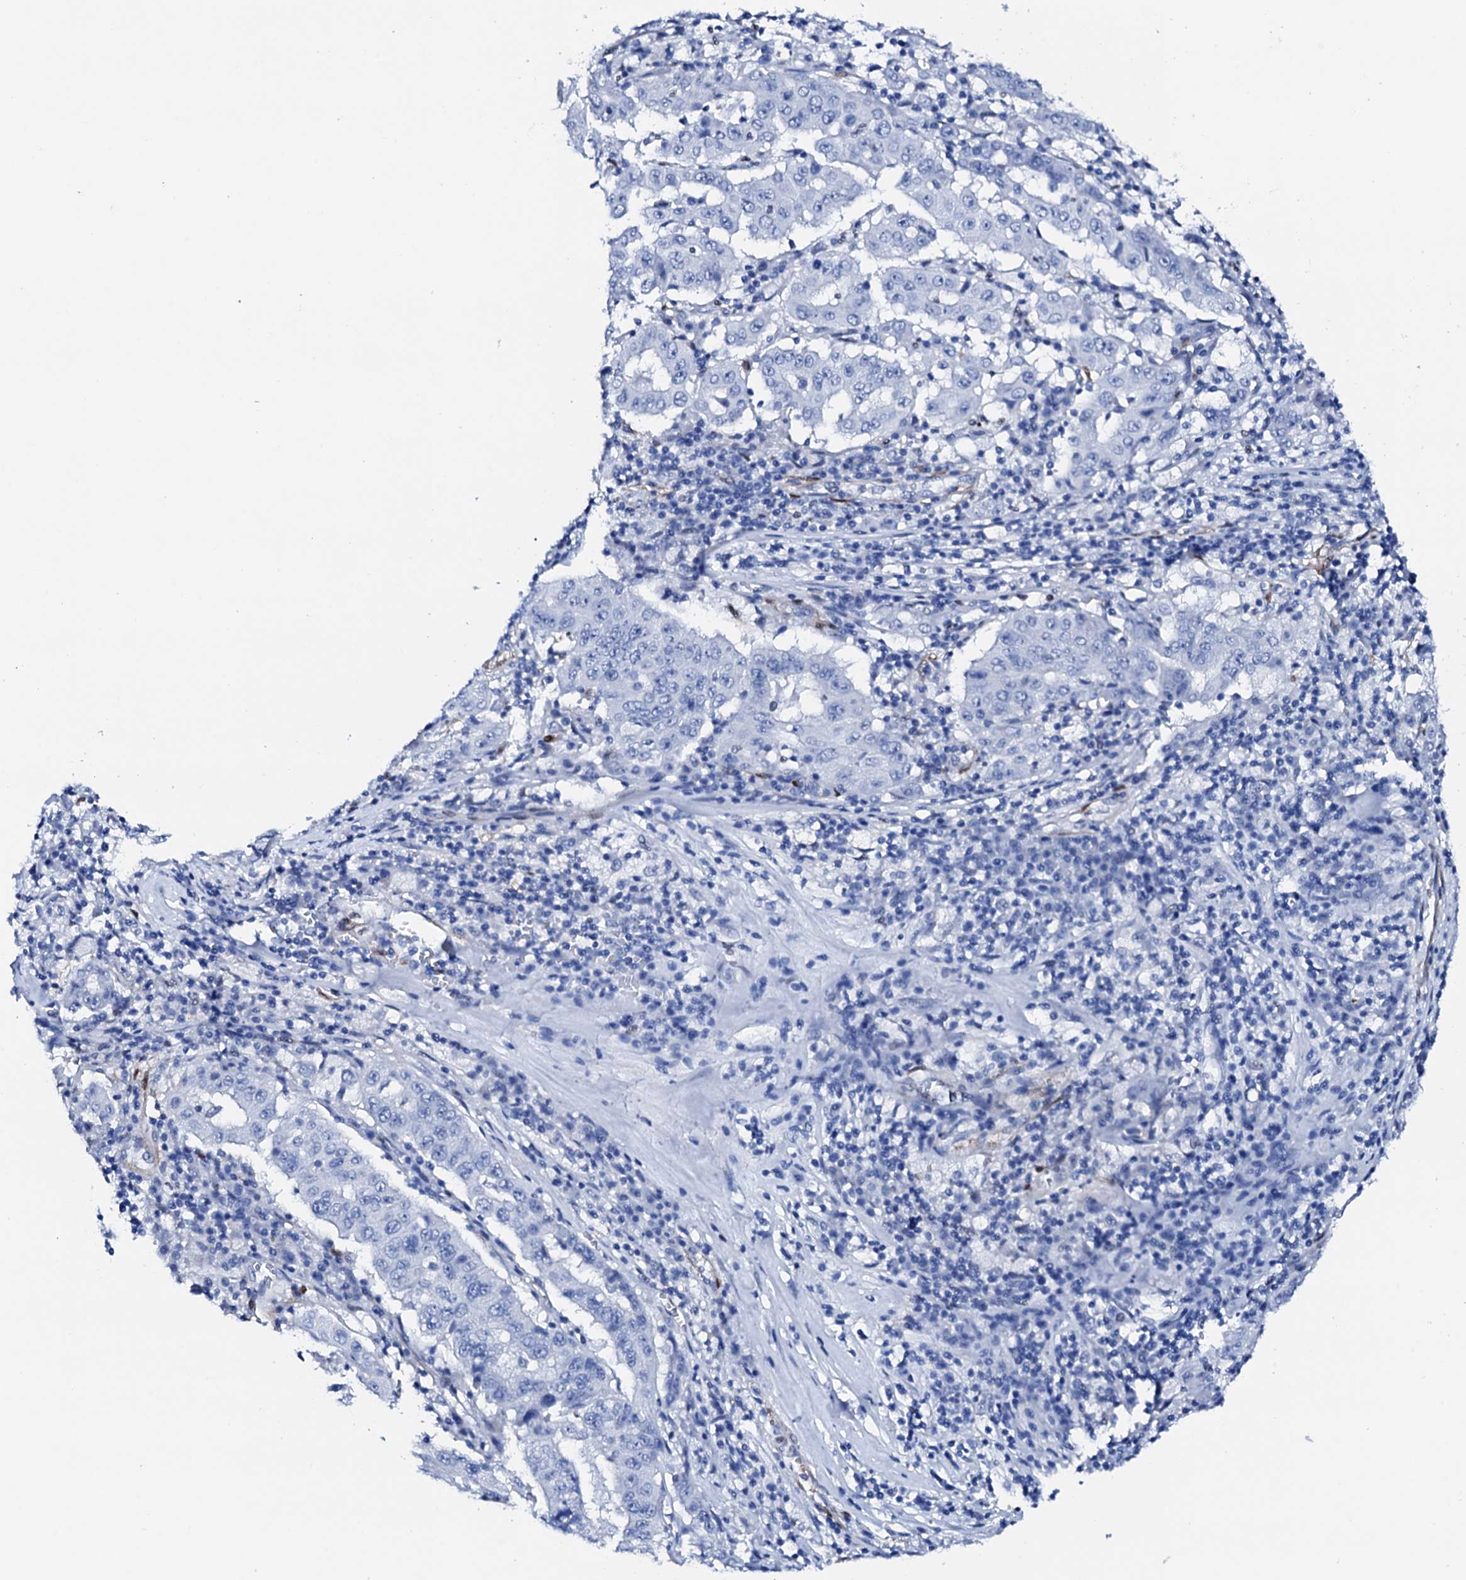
{"staining": {"intensity": "negative", "quantity": "none", "location": "none"}, "tissue": "pancreatic cancer", "cell_type": "Tumor cells", "image_type": "cancer", "snomed": [{"axis": "morphology", "description": "Adenocarcinoma, NOS"}, {"axis": "topography", "description": "Pancreas"}], "caption": "There is no significant staining in tumor cells of pancreatic cancer (adenocarcinoma).", "gene": "NRIP2", "patient": {"sex": "male", "age": 63}}